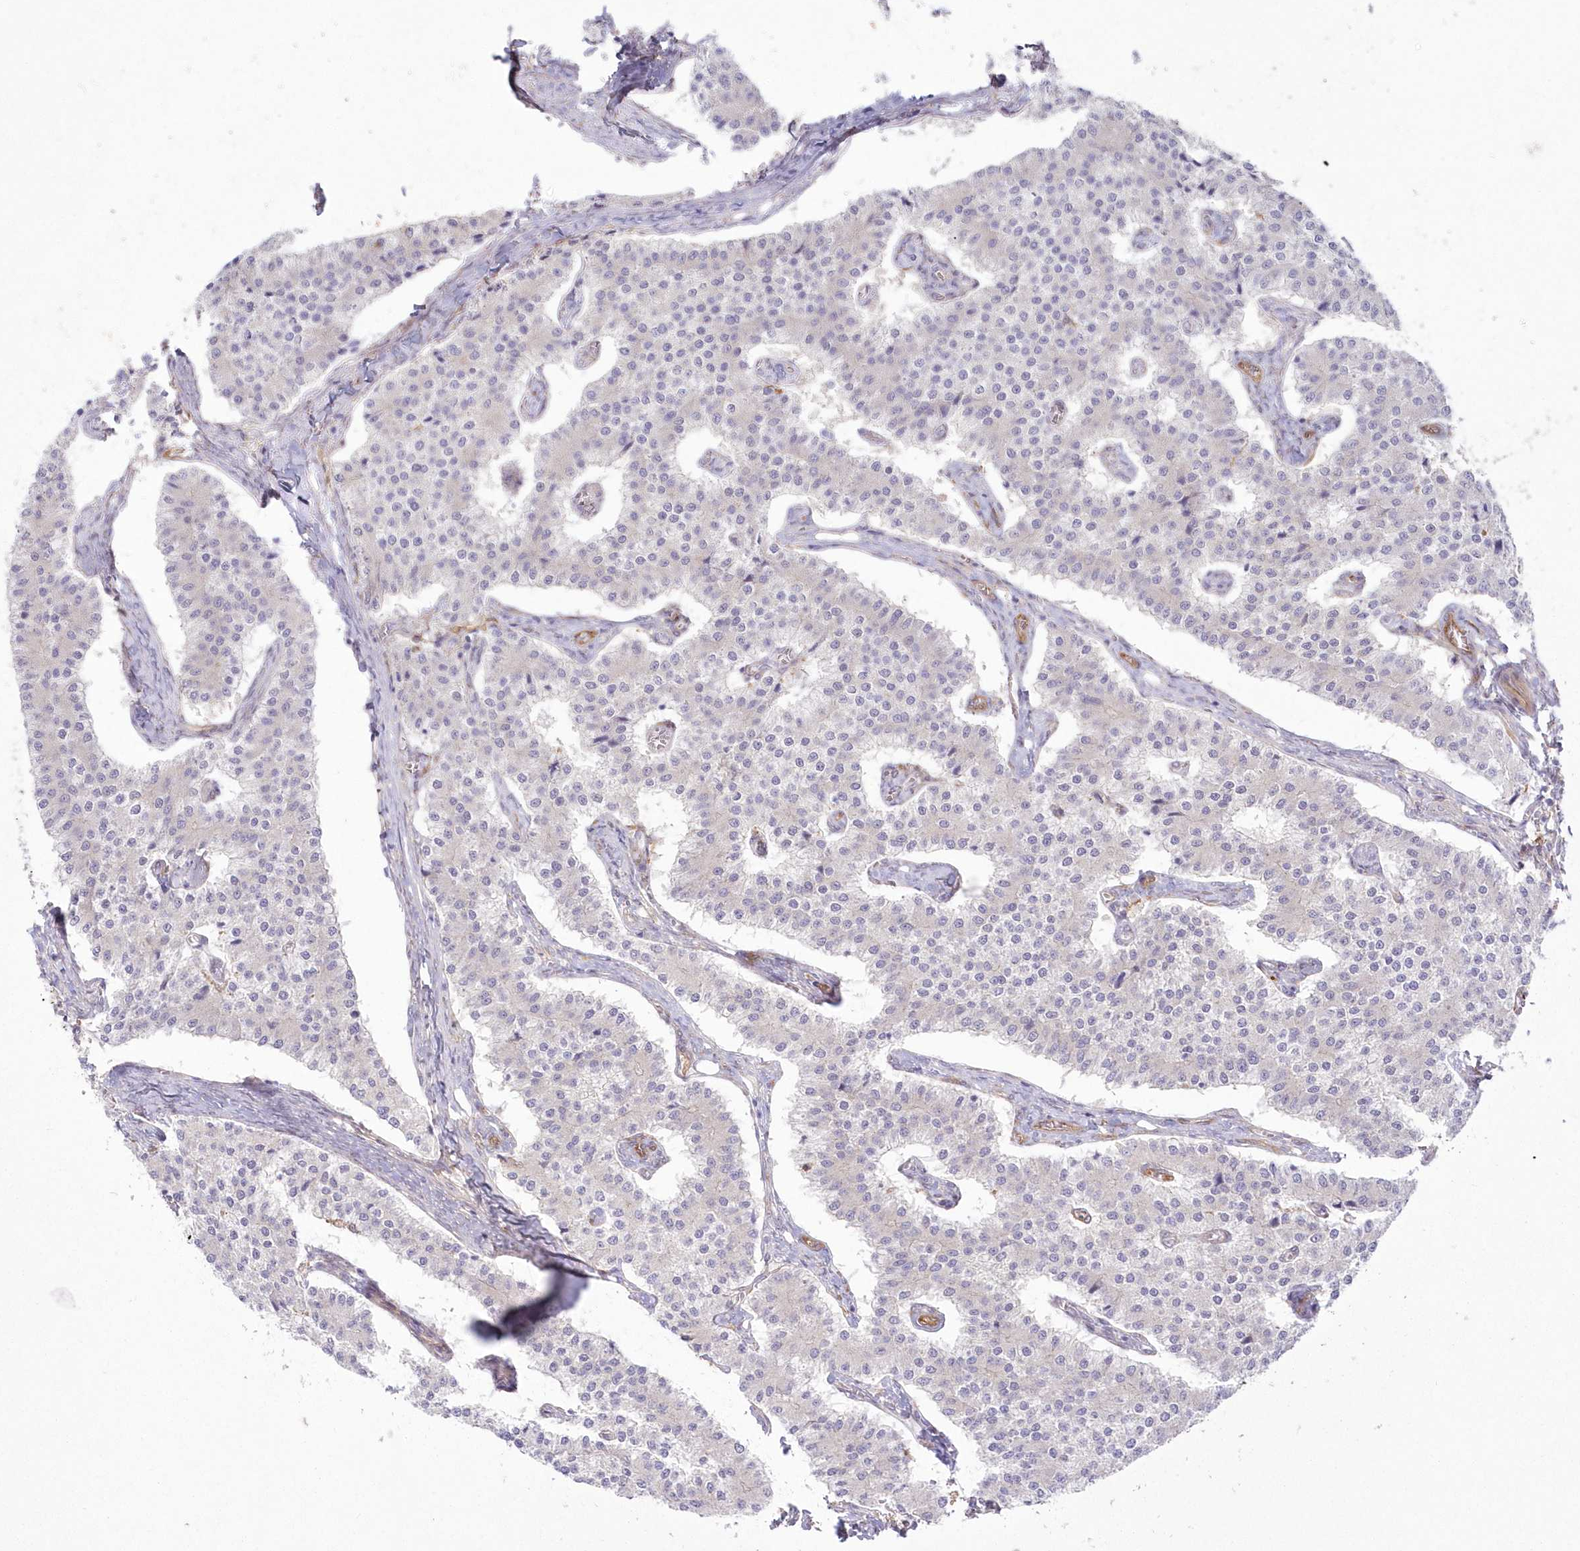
{"staining": {"intensity": "negative", "quantity": "none", "location": "none"}, "tissue": "carcinoid", "cell_type": "Tumor cells", "image_type": "cancer", "snomed": [{"axis": "morphology", "description": "Carcinoid, malignant, NOS"}, {"axis": "topography", "description": "Colon"}], "caption": "Immunohistochemistry (IHC) micrograph of human malignant carcinoid stained for a protein (brown), which shows no staining in tumor cells.", "gene": "SH3PXD2B", "patient": {"sex": "female", "age": 52}}